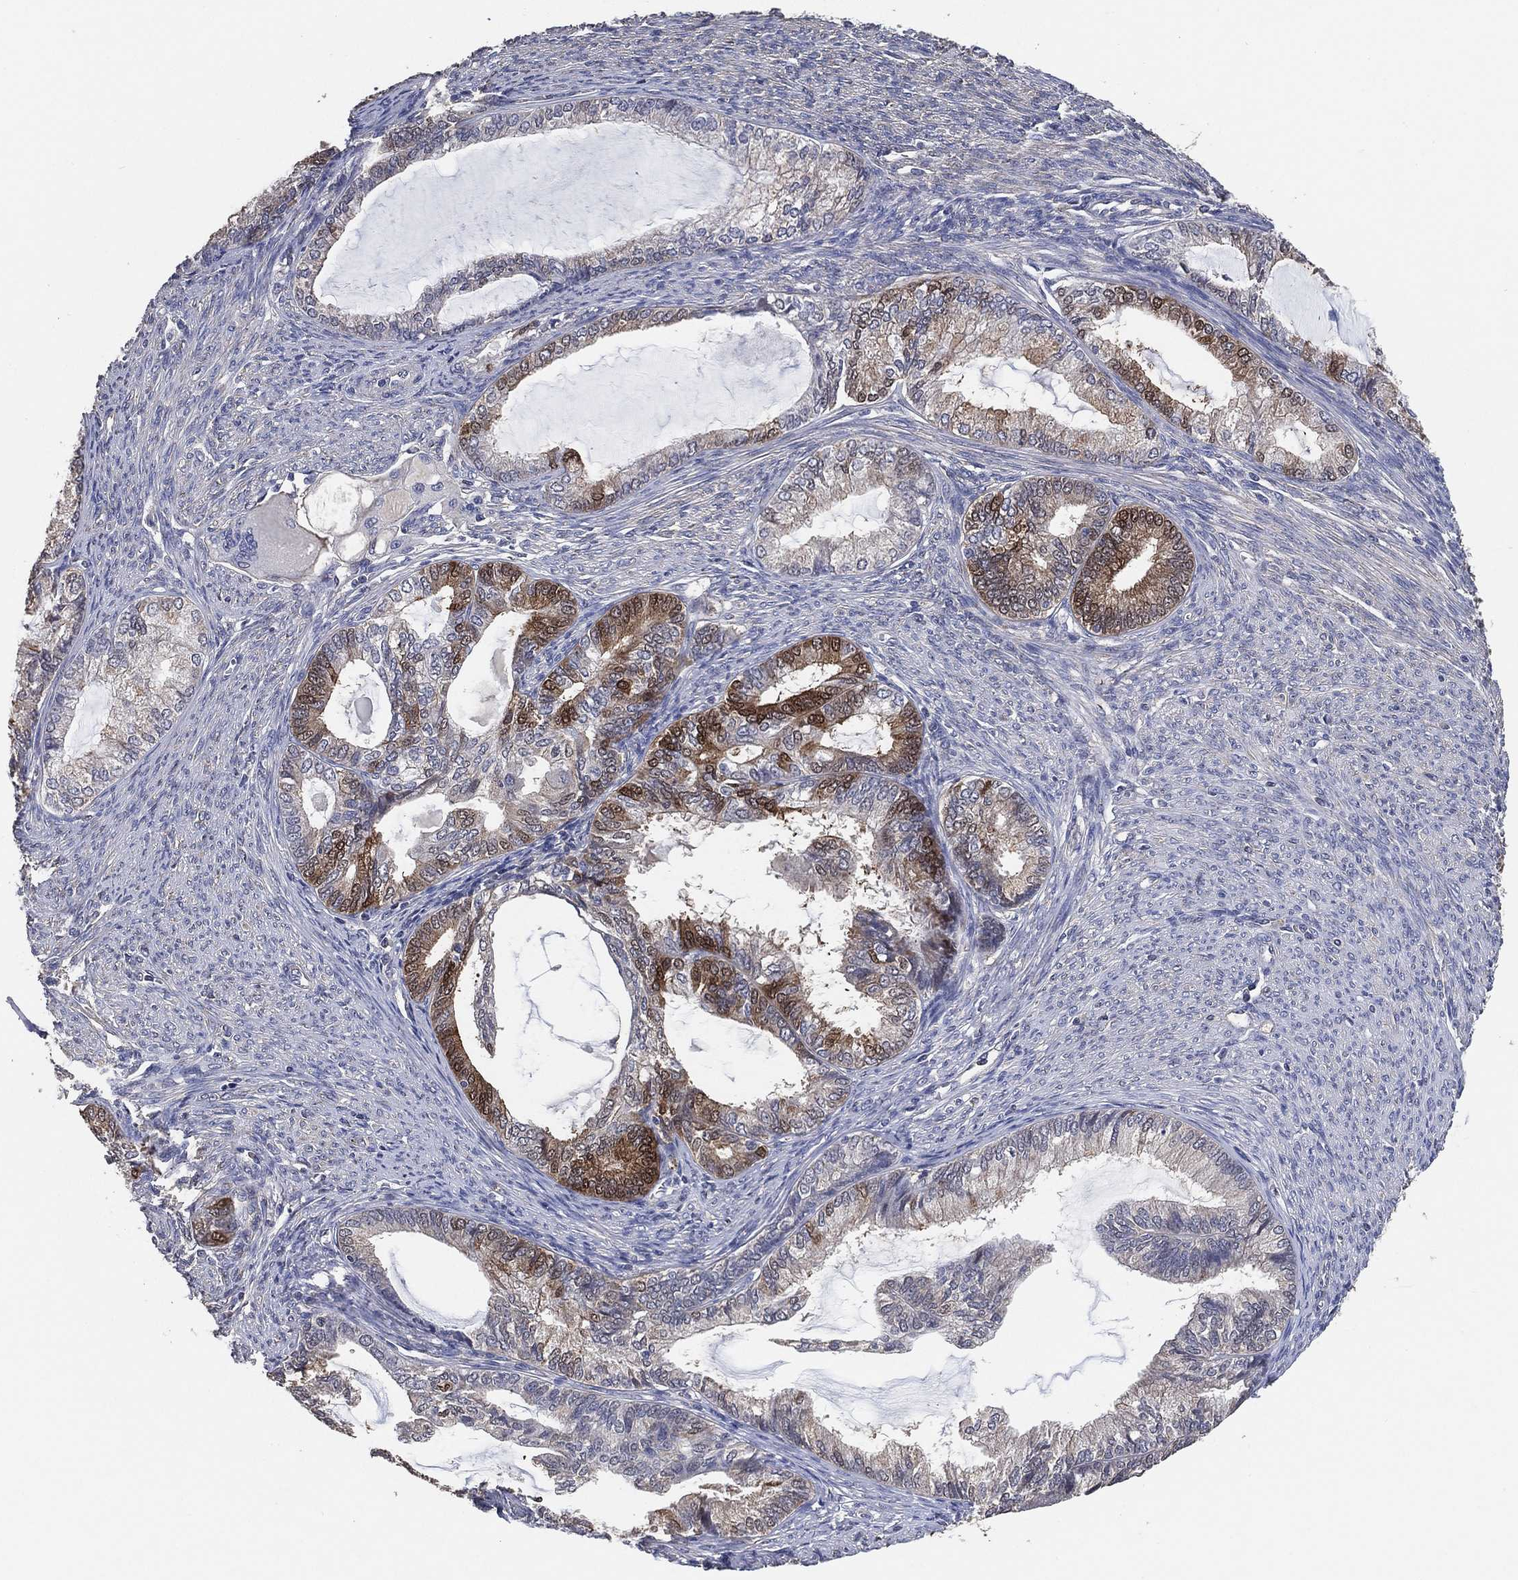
{"staining": {"intensity": "strong", "quantity": "<25%", "location": "cytoplasmic/membranous,nuclear"}, "tissue": "endometrial cancer", "cell_type": "Tumor cells", "image_type": "cancer", "snomed": [{"axis": "morphology", "description": "Adenocarcinoma, NOS"}, {"axis": "topography", "description": "Endometrium"}], "caption": "Brown immunohistochemical staining in endometrial cancer shows strong cytoplasmic/membranous and nuclear expression in approximately <25% of tumor cells.", "gene": "KLK5", "patient": {"sex": "female", "age": 86}}